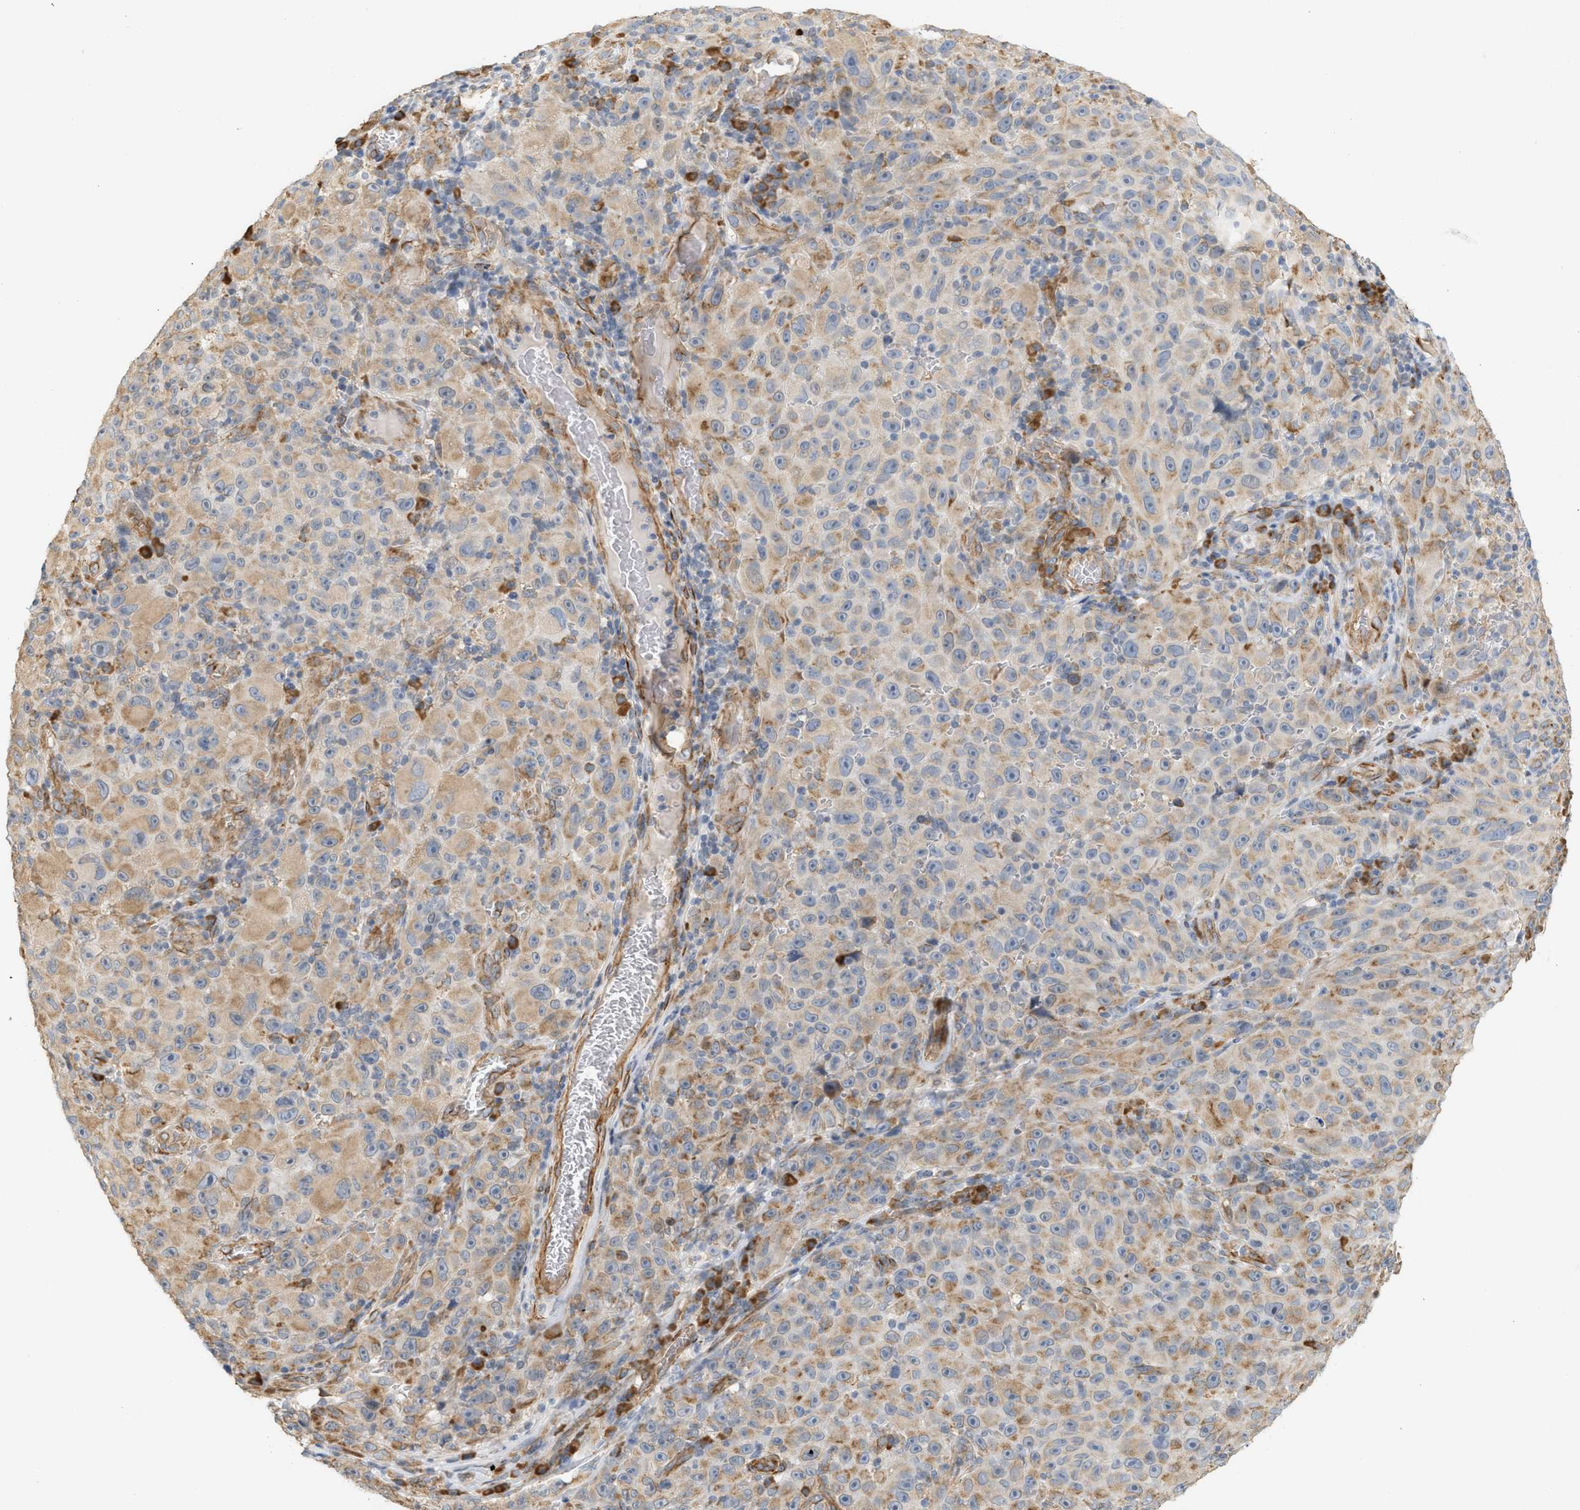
{"staining": {"intensity": "moderate", "quantity": ">75%", "location": "cytoplasmic/membranous"}, "tissue": "melanoma", "cell_type": "Tumor cells", "image_type": "cancer", "snomed": [{"axis": "morphology", "description": "Malignant melanoma, NOS"}, {"axis": "topography", "description": "Skin"}], "caption": "Malignant melanoma stained with IHC reveals moderate cytoplasmic/membranous expression in approximately >75% of tumor cells. (brown staining indicates protein expression, while blue staining denotes nuclei).", "gene": "SVOP", "patient": {"sex": "female", "age": 82}}